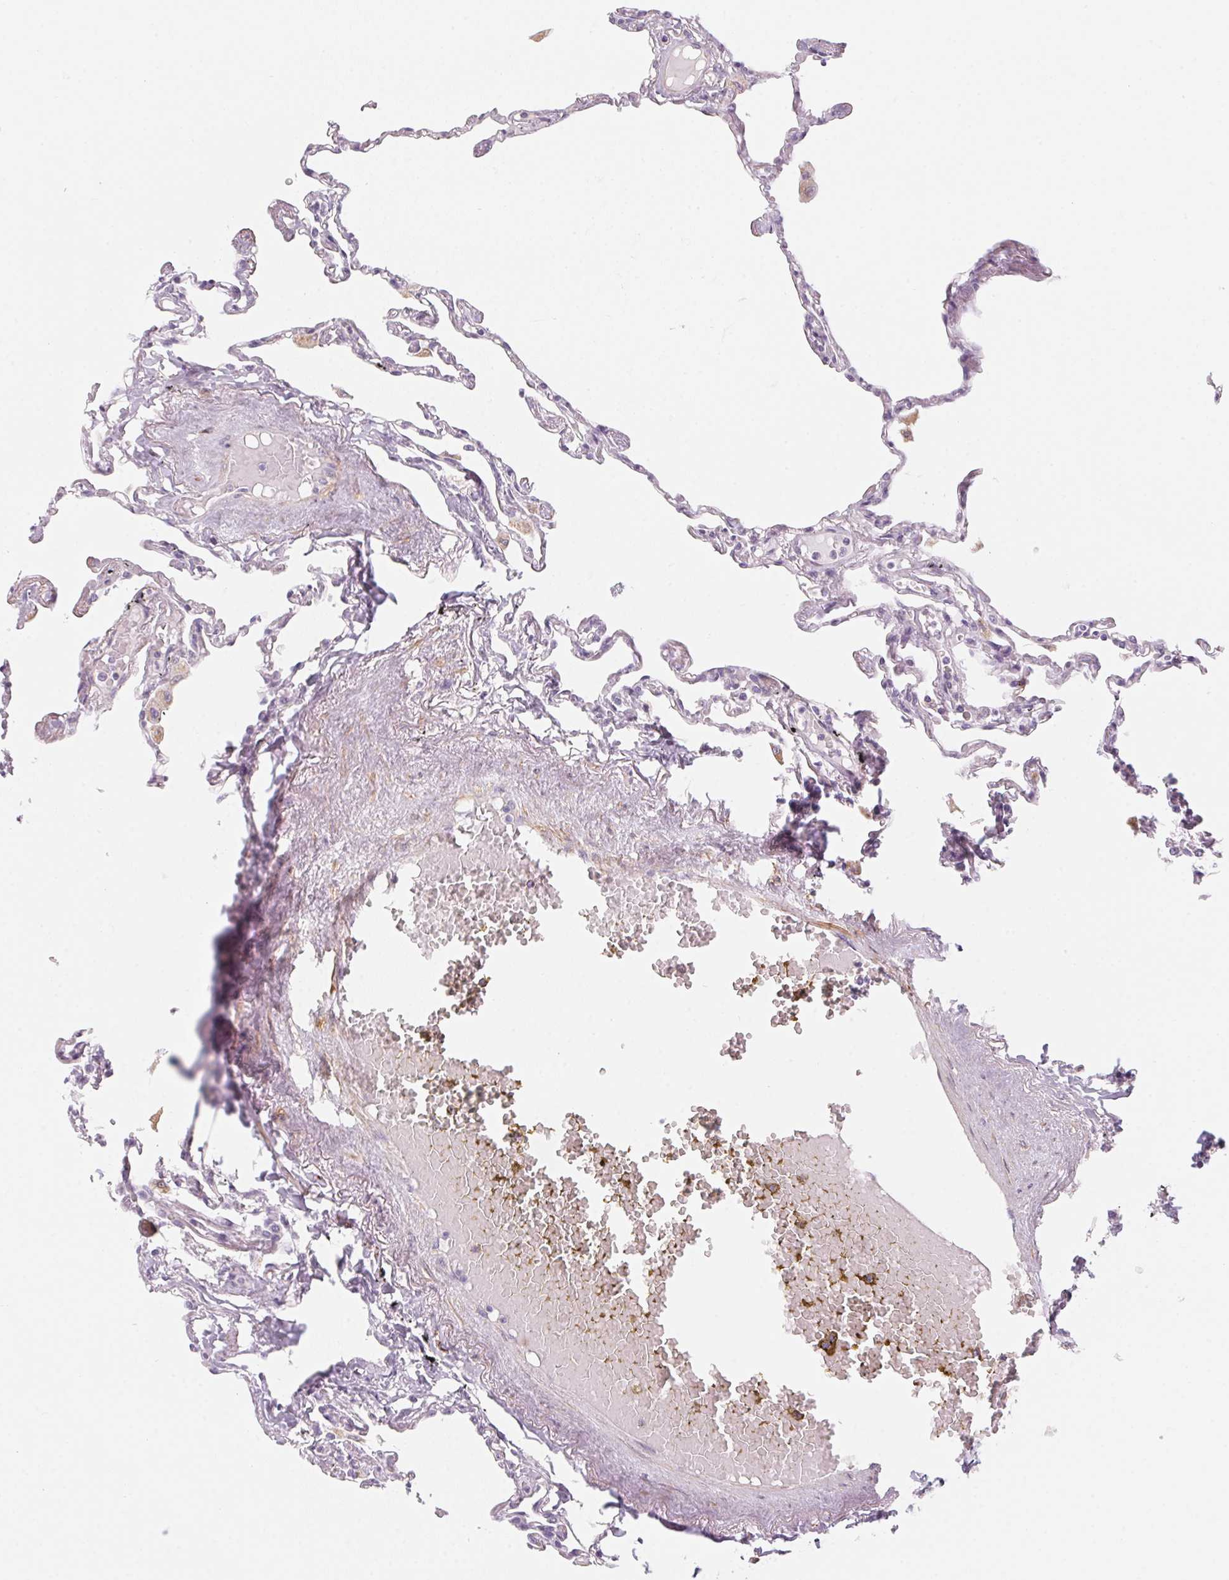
{"staining": {"intensity": "negative", "quantity": "none", "location": "none"}, "tissue": "lung", "cell_type": "Alveolar cells", "image_type": "normal", "snomed": [{"axis": "morphology", "description": "Normal tissue, NOS"}, {"axis": "topography", "description": "Lung"}], "caption": "Immunohistochemistry photomicrograph of normal human lung stained for a protein (brown), which shows no positivity in alveolar cells.", "gene": "PRPH", "patient": {"sex": "female", "age": 67}}